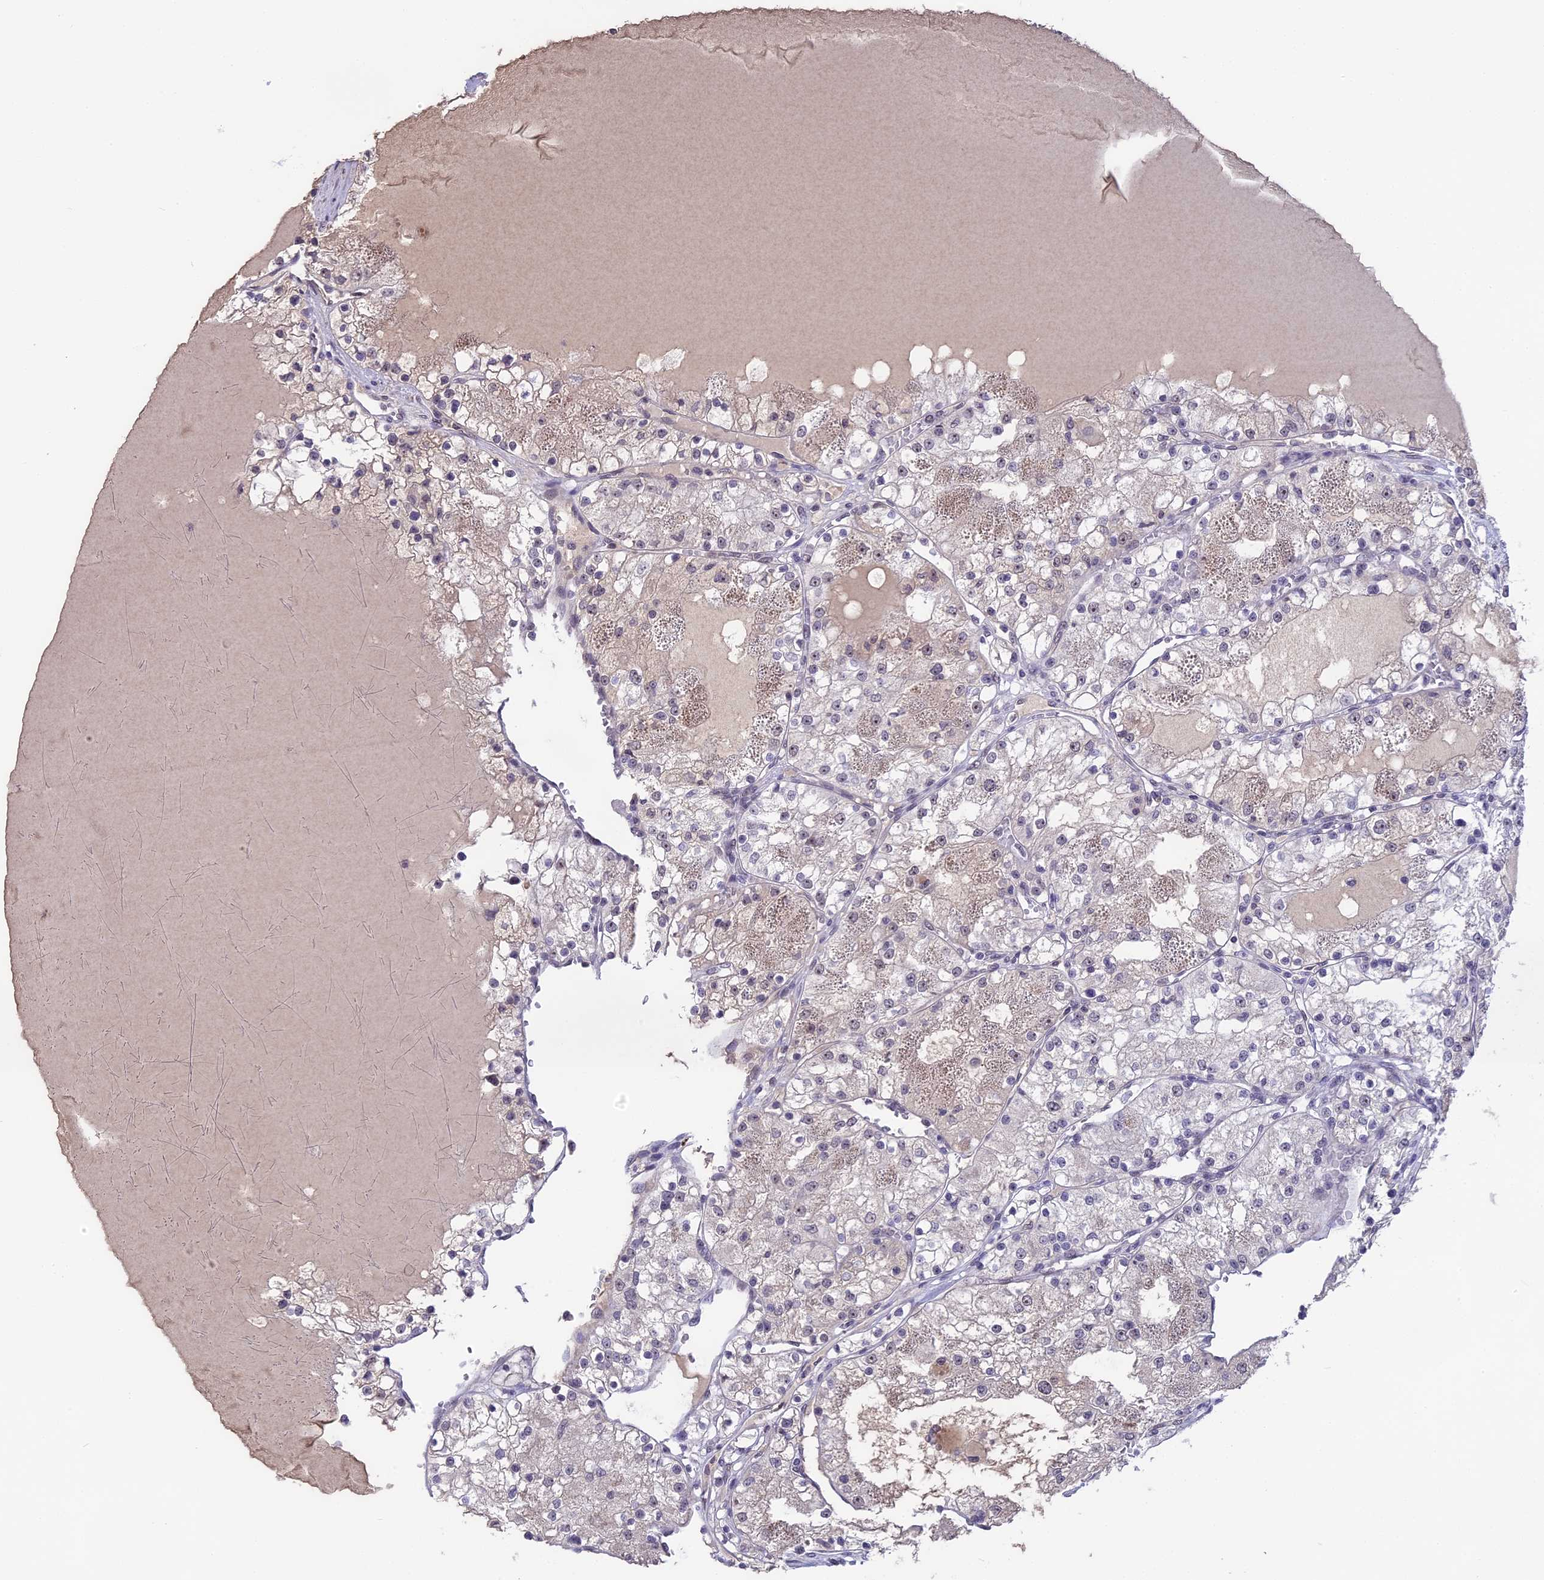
{"staining": {"intensity": "negative", "quantity": "none", "location": "none"}, "tissue": "renal cancer", "cell_type": "Tumor cells", "image_type": "cancer", "snomed": [{"axis": "morphology", "description": "Normal tissue, NOS"}, {"axis": "morphology", "description": "Adenocarcinoma, NOS"}, {"axis": "topography", "description": "Kidney"}], "caption": "High power microscopy micrograph of an immunohistochemistry (IHC) image of renal adenocarcinoma, revealing no significant positivity in tumor cells.", "gene": "SETD2", "patient": {"sex": "male", "age": 68}}